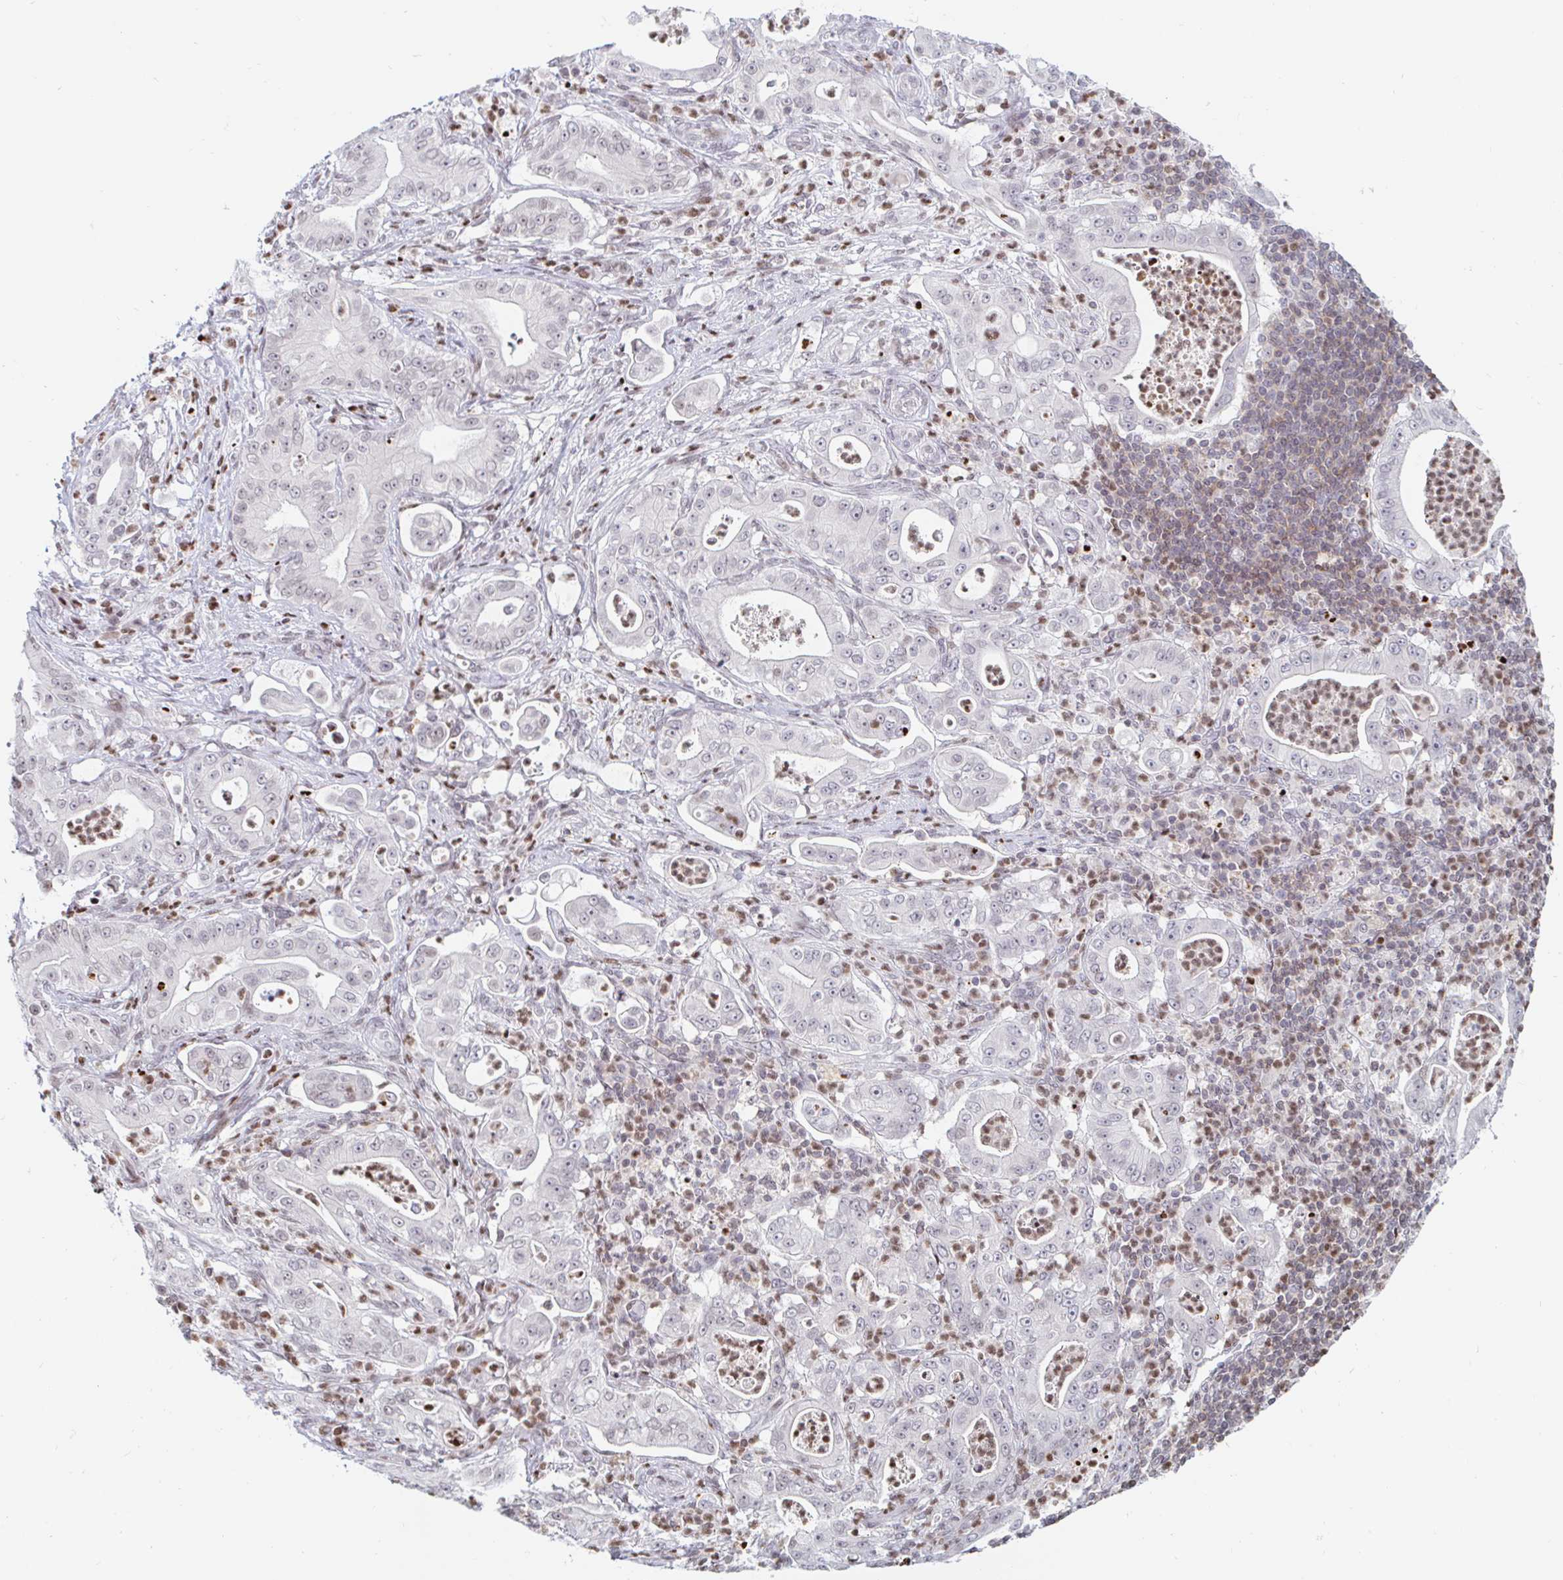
{"staining": {"intensity": "negative", "quantity": "none", "location": "none"}, "tissue": "pancreatic cancer", "cell_type": "Tumor cells", "image_type": "cancer", "snomed": [{"axis": "morphology", "description": "Adenocarcinoma, NOS"}, {"axis": "topography", "description": "Pancreas"}], "caption": "Protein analysis of adenocarcinoma (pancreatic) demonstrates no significant expression in tumor cells.", "gene": "HOXC10", "patient": {"sex": "male", "age": 71}}